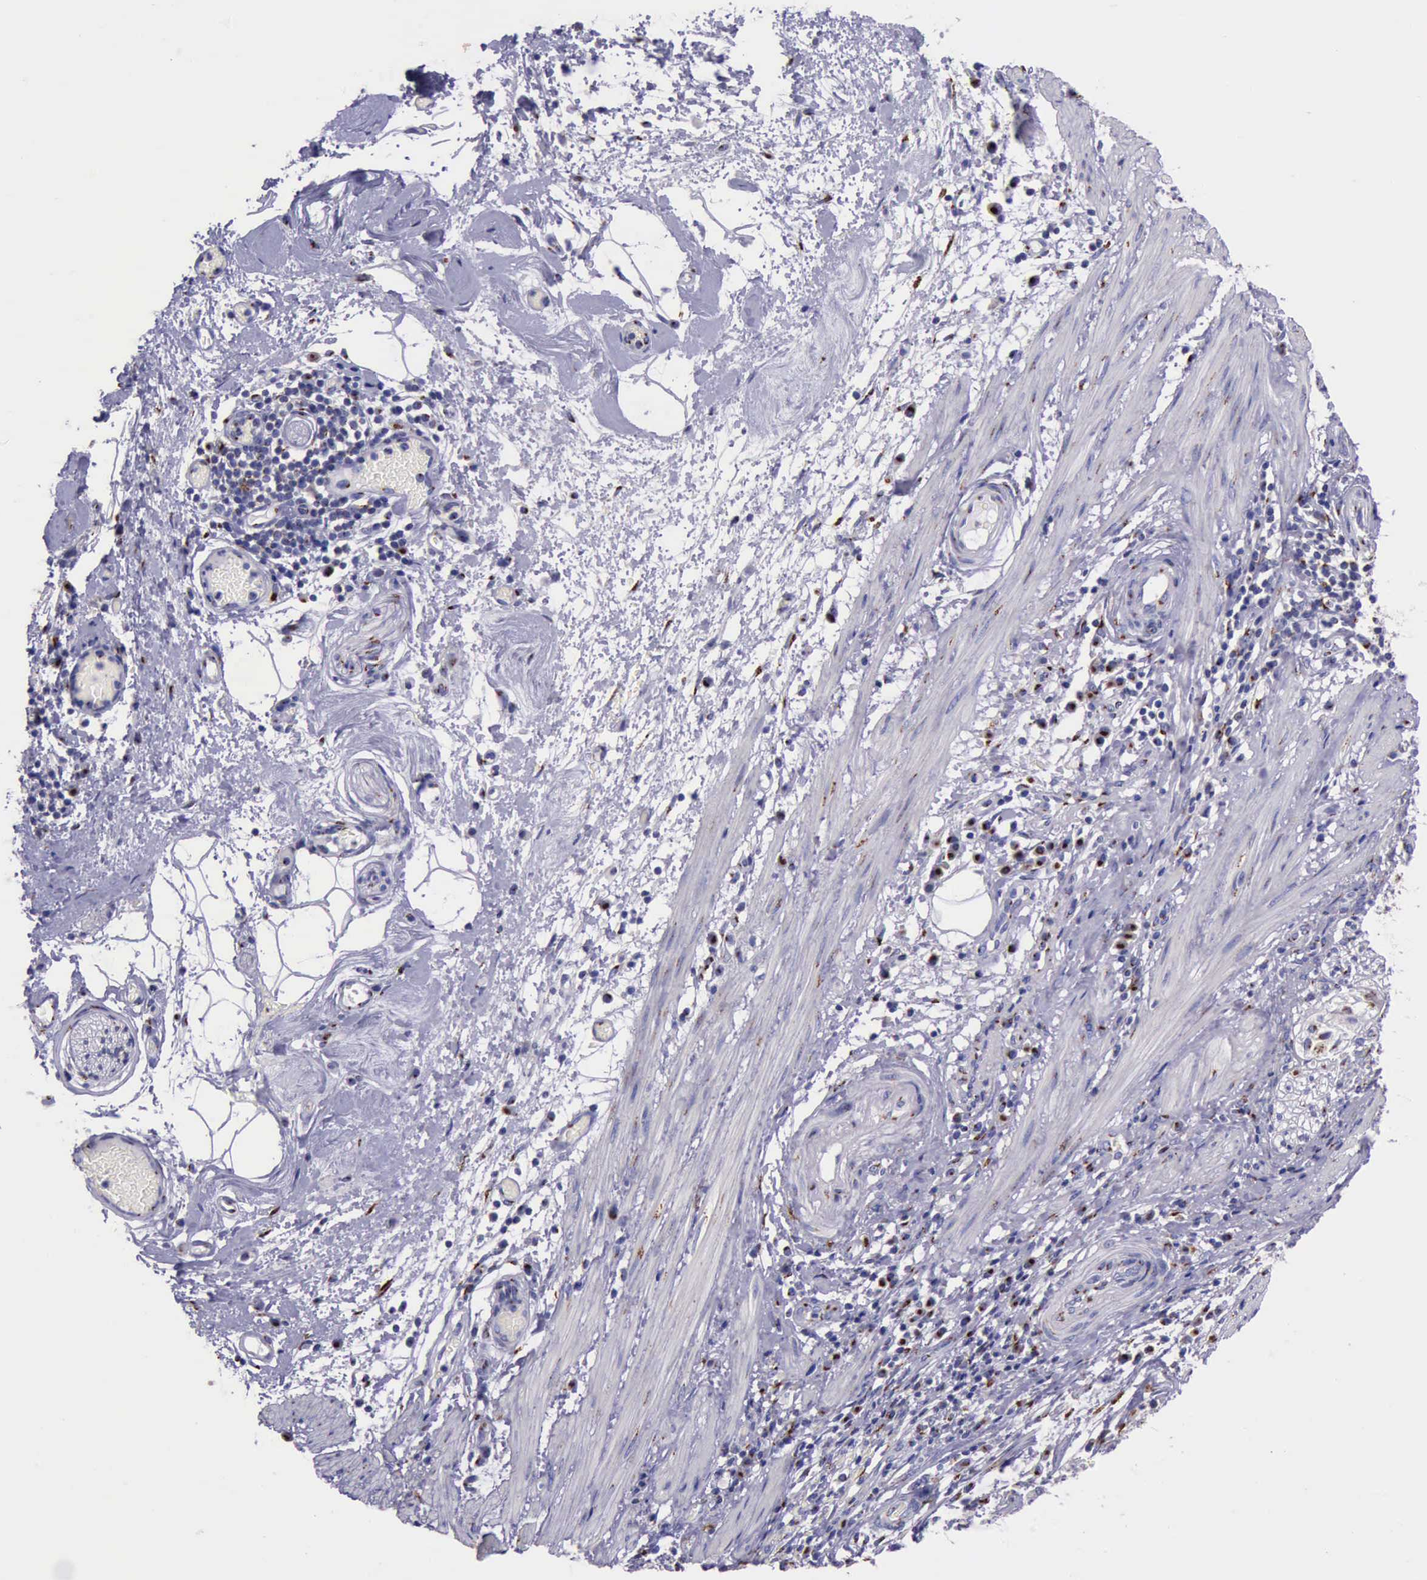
{"staining": {"intensity": "strong", "quantity": ">75%", "location": "cytoplasmic/membranous"}, "tissue": "stomach cancer", "cell_type": "Tumor cells", "image_type": "cancer", "snomed": [{"axis": "morphology", "description": "Adenocarcinoma, NOS"}, {"axis": "topography", "description": "Stomach, lower"}], "caption": "Adenocarcinoma (stomach) was stained to show a protein in brown. There is high levels of strong cytoplasmic/membranous positivity in about >75% of tumor cells. (Brightfield microscopy of DAB IHC at high magnification).", "gene": "GOLGA5", "patient": {"sex": "female", "age": 86}}